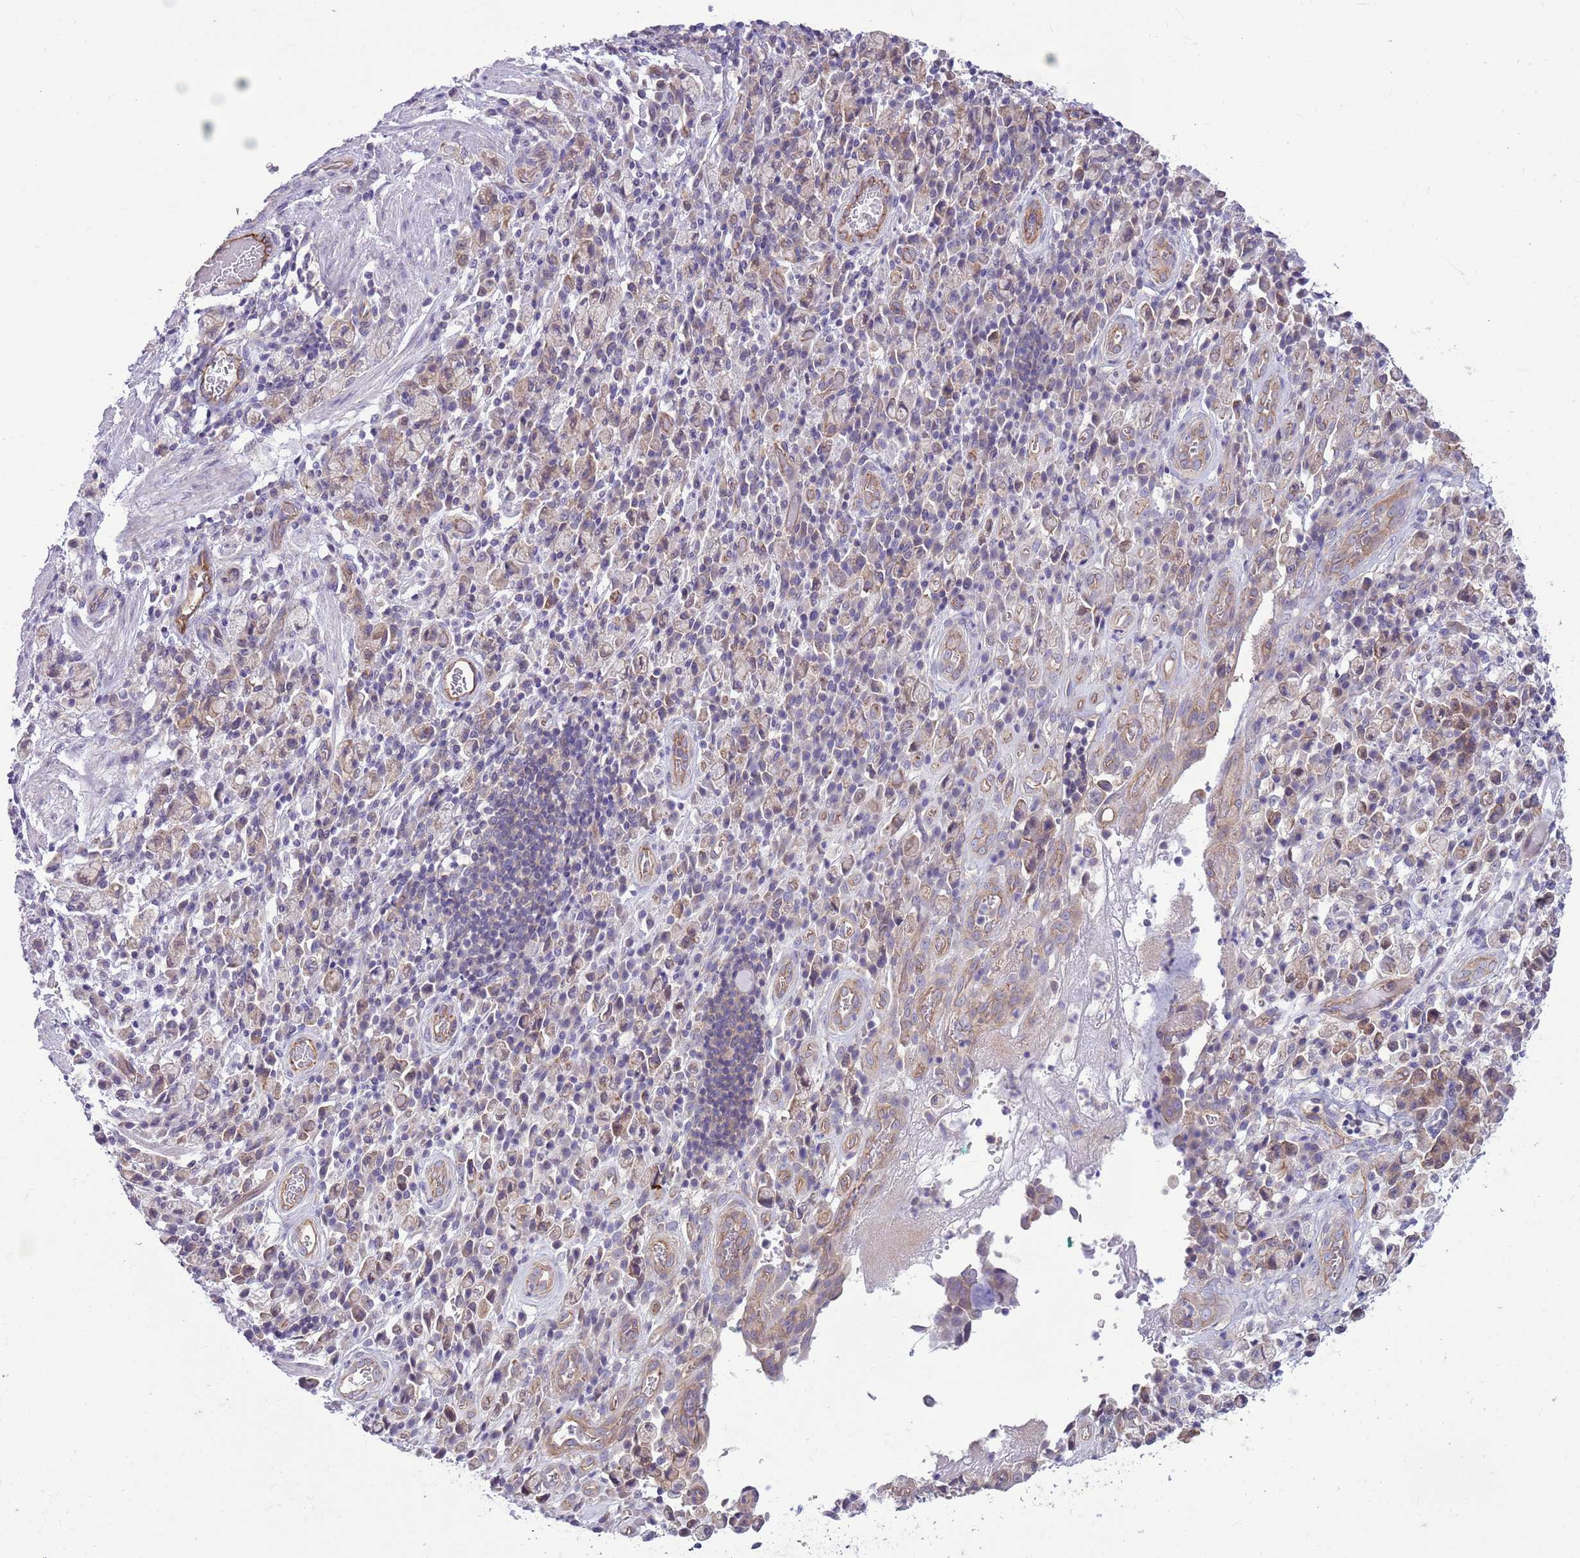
{"staining": {"intensity": "weak", "quantity": "25%-75%", "location": "cytoplasmic/membranous"}, "tissue": "stomach cancer", "cell_type": "Tumor cells", "image_type": "cancer", "snomed": [{"axis": "morphology", "description": "Adenocarcinoma, NOS"}, {"axis": "topography", "description": "Stomach"}], "caption": "Weak cytoplasmic/membranous expression is appreciated in about 25%-75% of tumor cells in stomach adenocarcinoma.", "gene": "PARP8", "patient": {"sex": "male", "age": 77}}